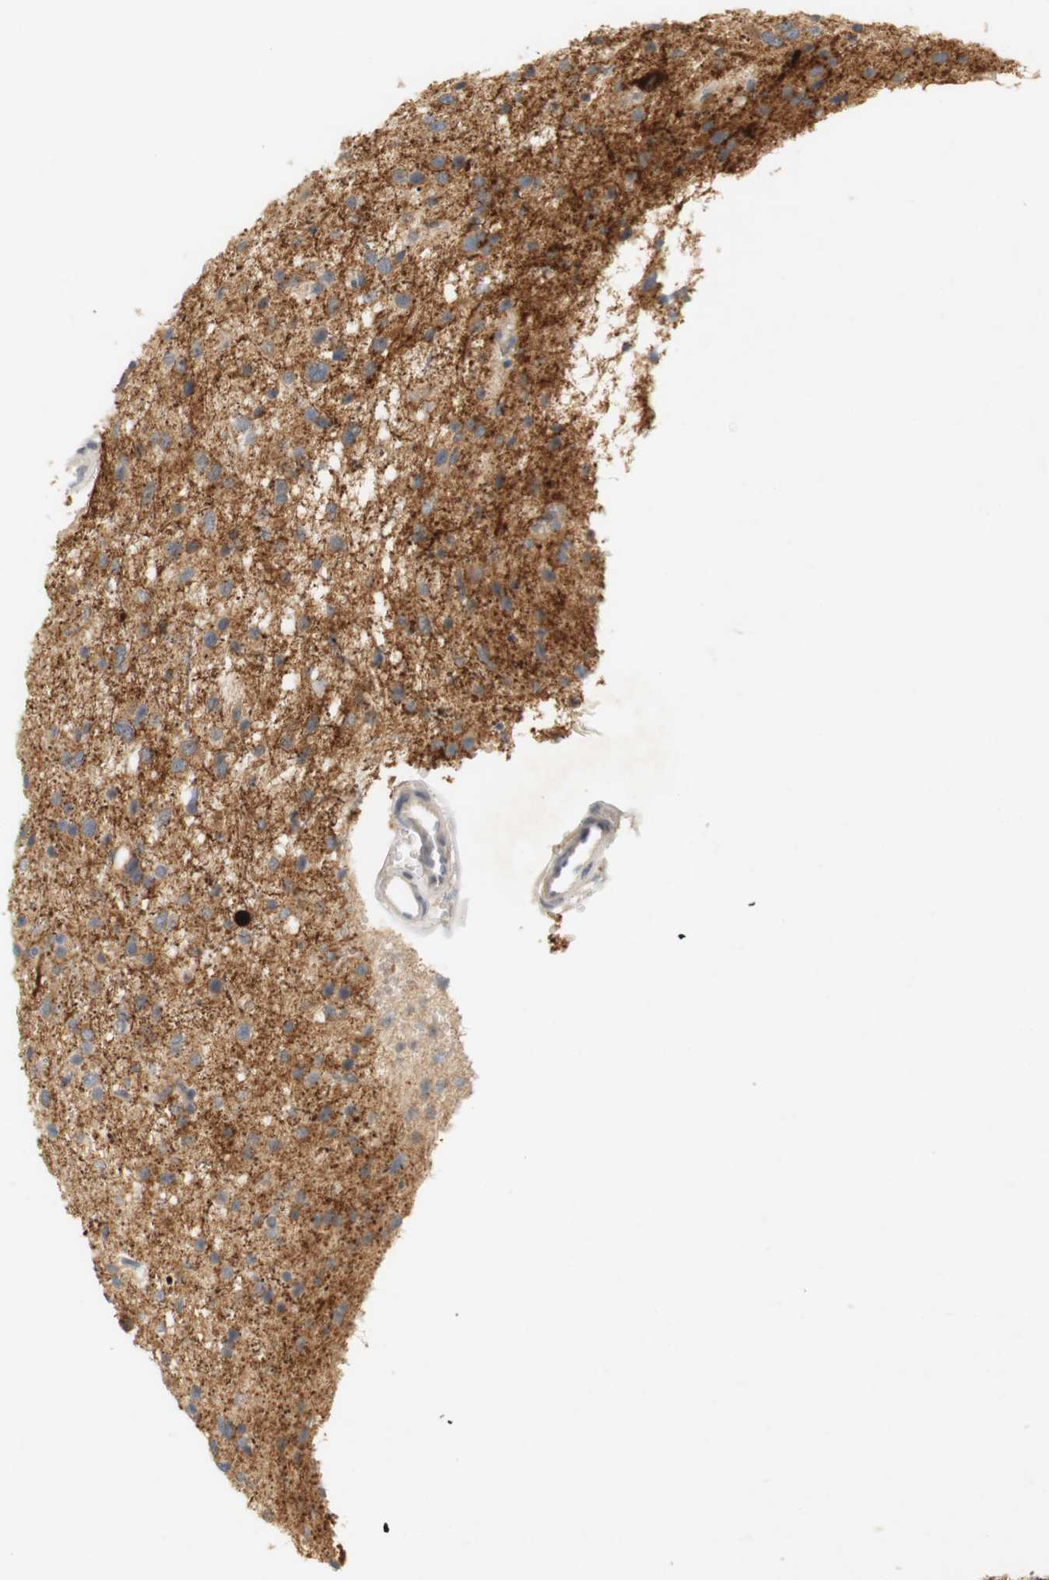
{"staining": {"intensity": "moderate", "quantity": ">75%", "location": "cytoplasmic/membranous"}, "tissue": "glioma", "cell_type": "Tumor cells", "image_type": "cancer", "snomed": [{"axis": "morphology", "description": "Glioma, malignant, Low grade"}, {"axis": "topography", "description": "Brain"}], "caption": "Protein staining shows moderate cytoplasmic/membranous positivity in about >75% of tumor cells in glioma.", "gene": "RTN3", "patient": {"sex": "female", "age": 37}}